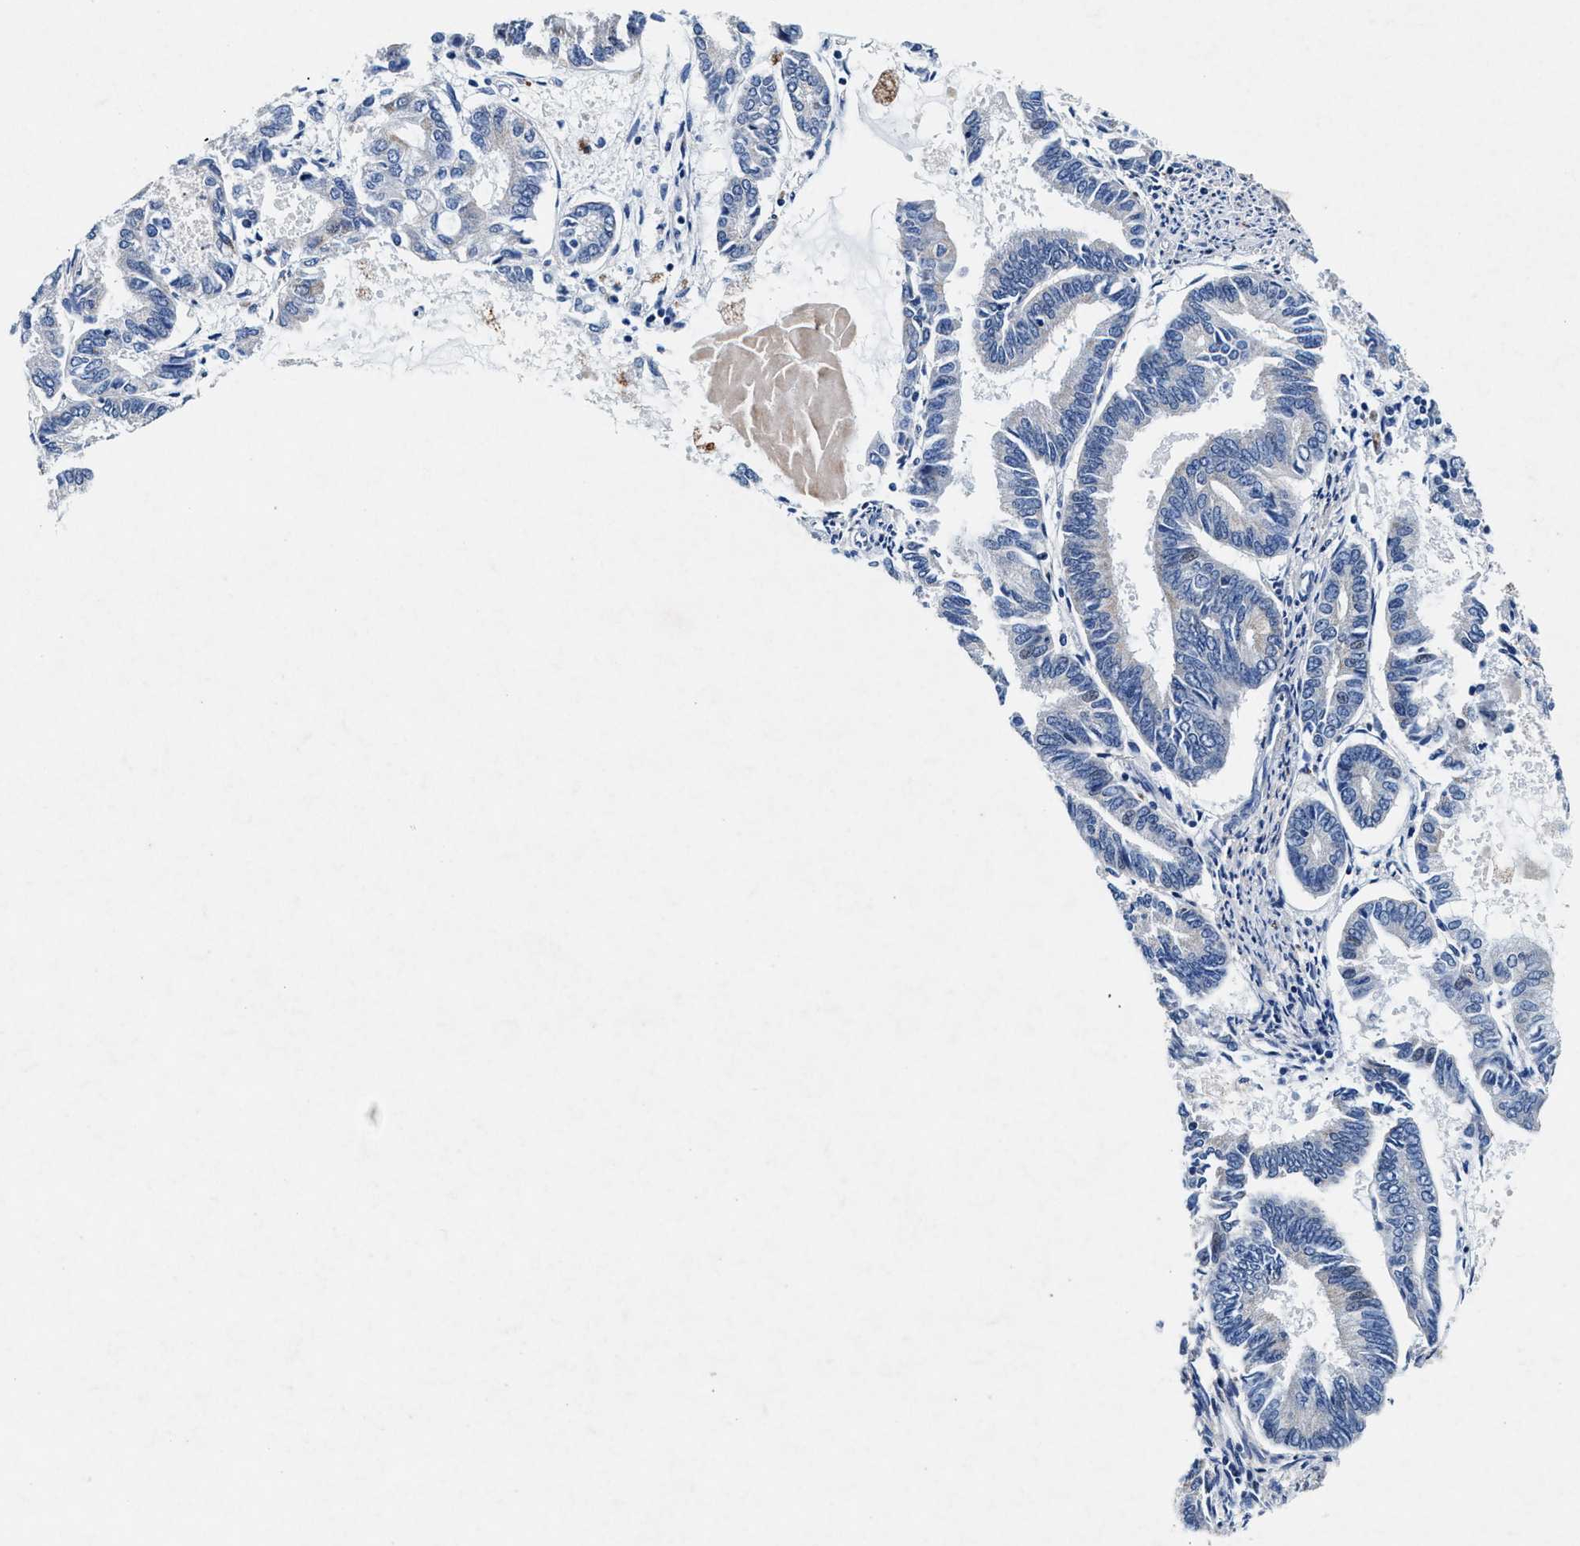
{"staining": {"intensity": "negative", "quantity": "none", "location": "none"}, "tissue": "endometrial cancer", "cell_type": "Tumor cells", "image_type": "cancer", "snomed": [{"axis": "morphology", "description": "Adenocarcinoma, NOS"}, {"axis": "topography", "description": "Endometrium"}], "caption": "Immunohistochemical staining of endometrial adenocarcinoma exhibits no significant positivity in tumor cells.", "gene": "SLC8A1", "patient": {"sex": "female", "age": 86}}